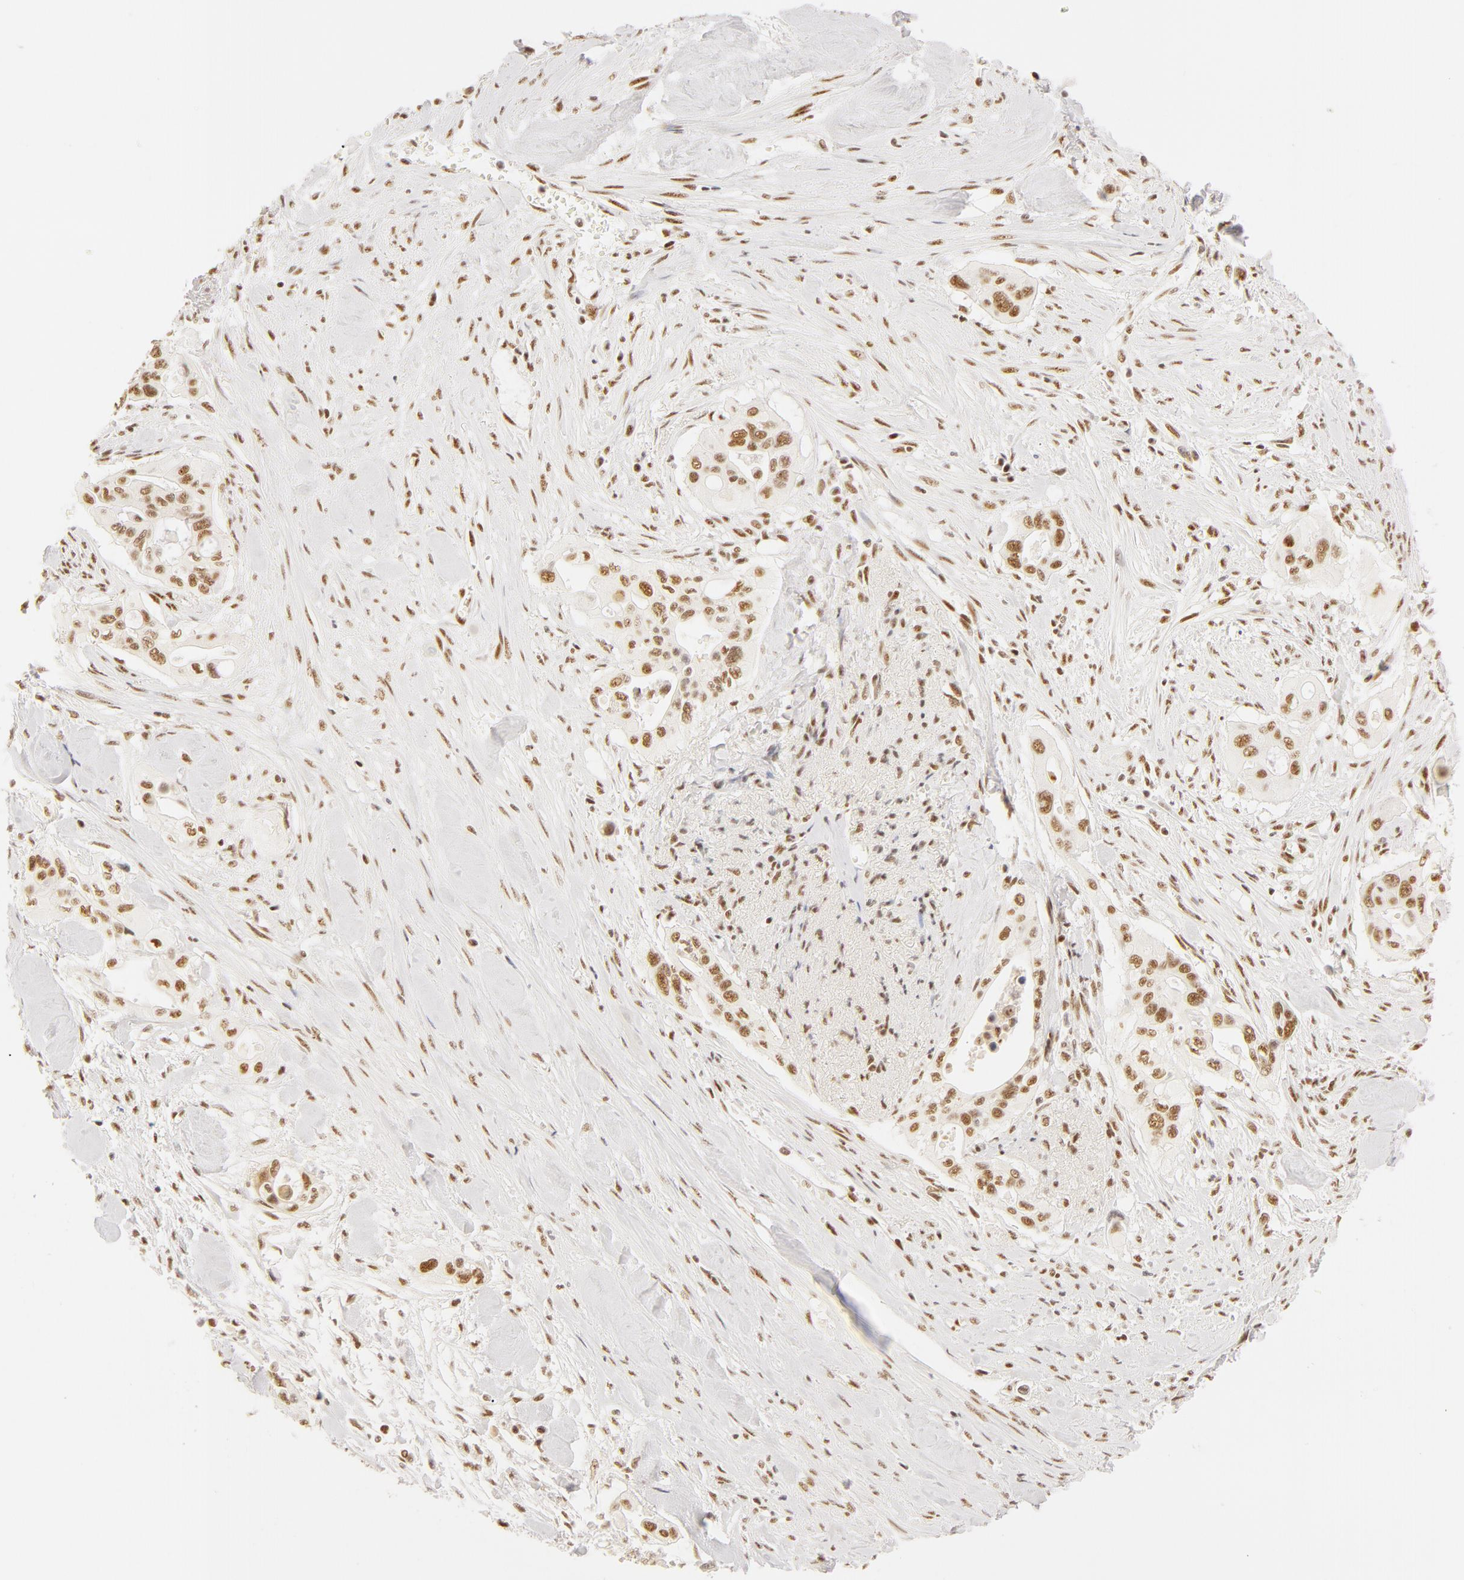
{"staining": {"intensity": "weak", "quantity": ">75%", "location": "nuclear"}, "tissue": "pancreatic cancer", "cell_type": "Tumor cells", "image_type": "cancer", "snomed": [{"axis": "morphology", "description": "Adenocarcinoma, NOS"}, {"axis": "topography", "description": "Pancreas"}], "caption": "DAB immunohistochemical staining of adenocarcinoma (pancreatic) displays weak nuclear protein positivity in approximately >75% of tumor cells.", "gene": "RBM39", "patient": {"sex": "male", "age": 77}}